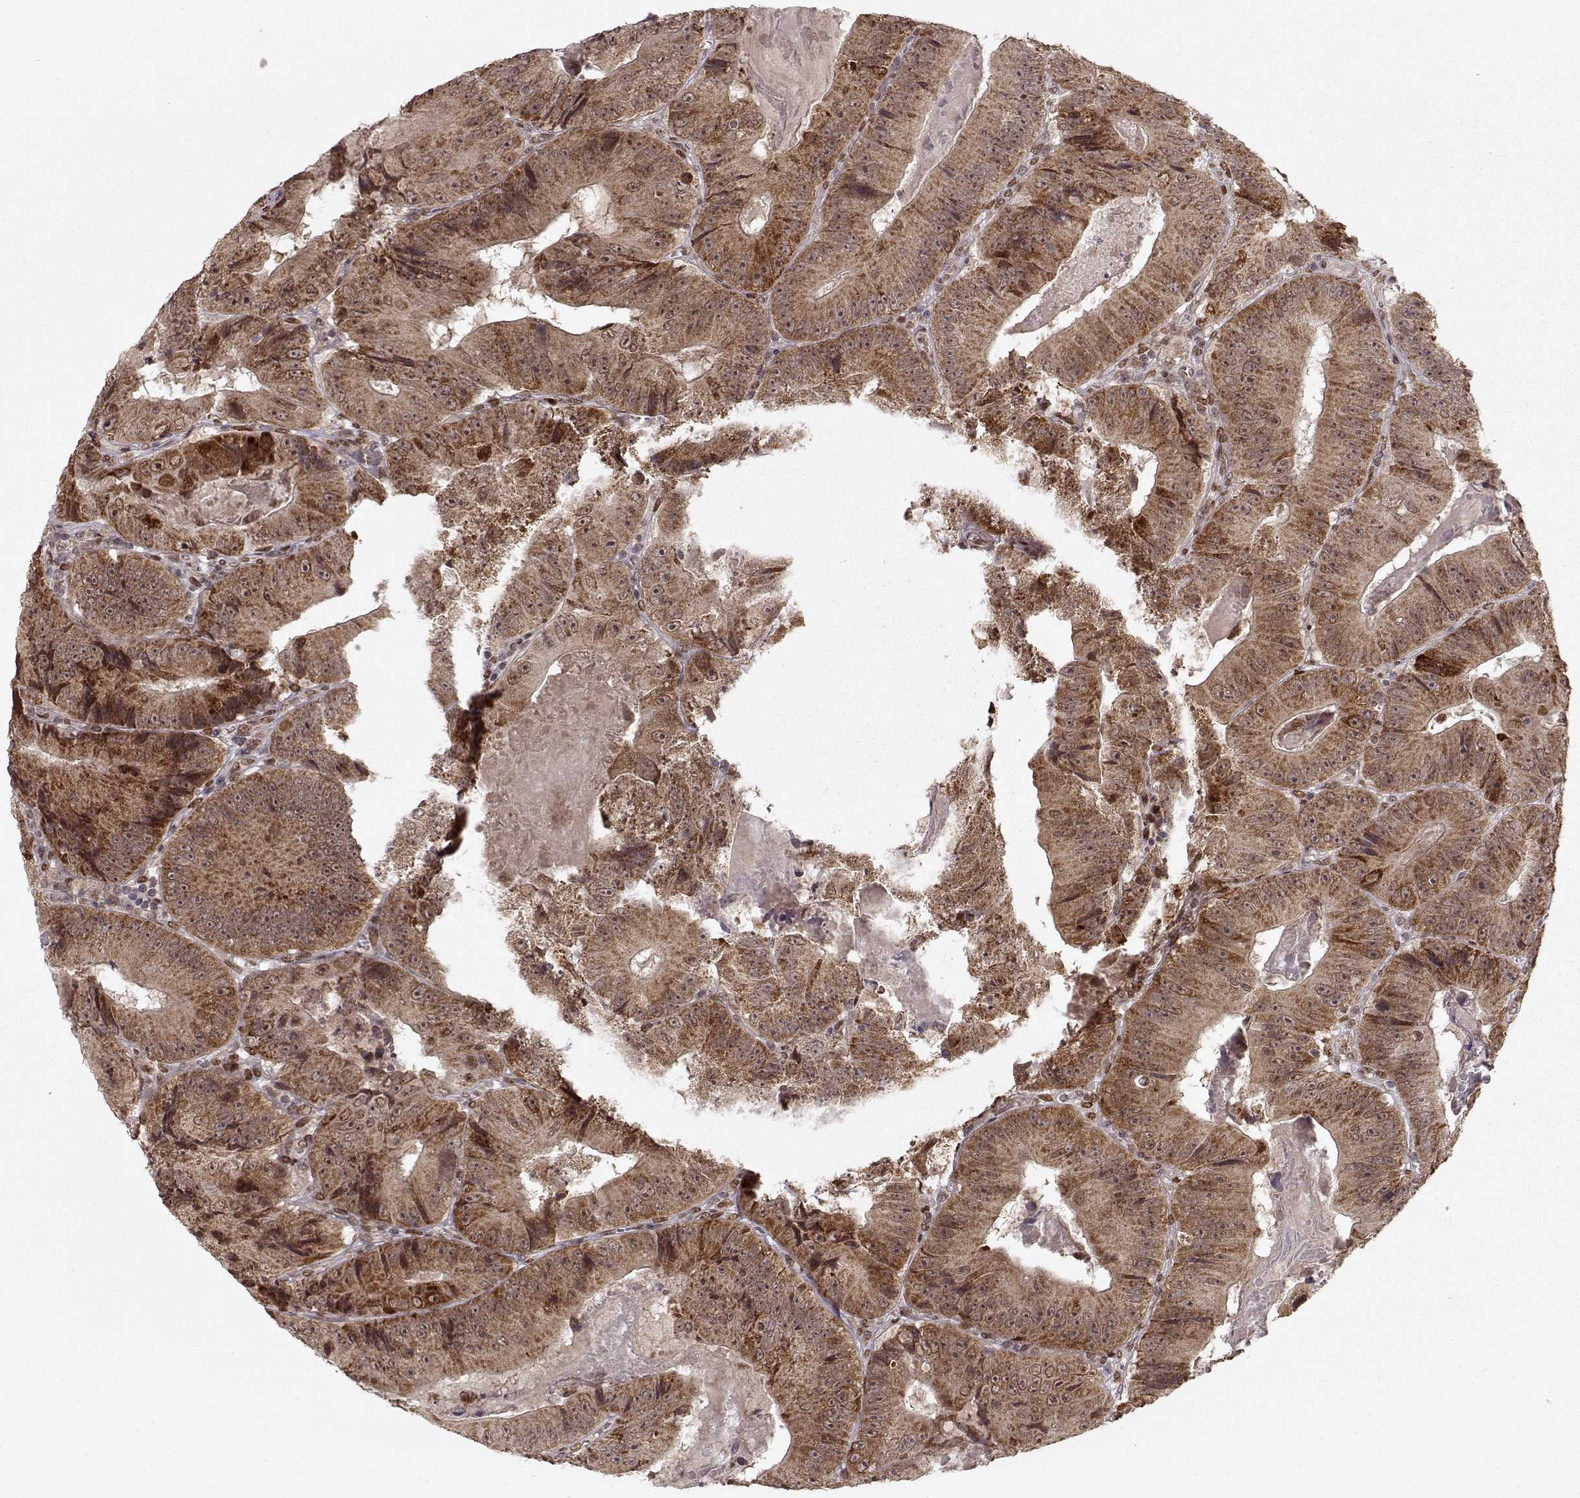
{"staining": {"intensity": "strong", "quantity": ">75%", "location": "cytoplasmic/membranous"}, "tissue": "colorectal cancer", "cell_type": "Tumor cells", "image_type": "cancer", "snomed": [{"axis": "morphology", "description": "Adenocarcinoma, NOS"}, {"axis": "topography", "description": "Colon"}], "caption": "Tumor cells exhibit high levels of strong cytoplasmic/membranous expression in approximately >75% of cells in human colorectal cancer (adenocarcinoma). Nuclei are stained in blue.", "gene": "RAI1", "patient": {"sex": "female", "age": 86}}